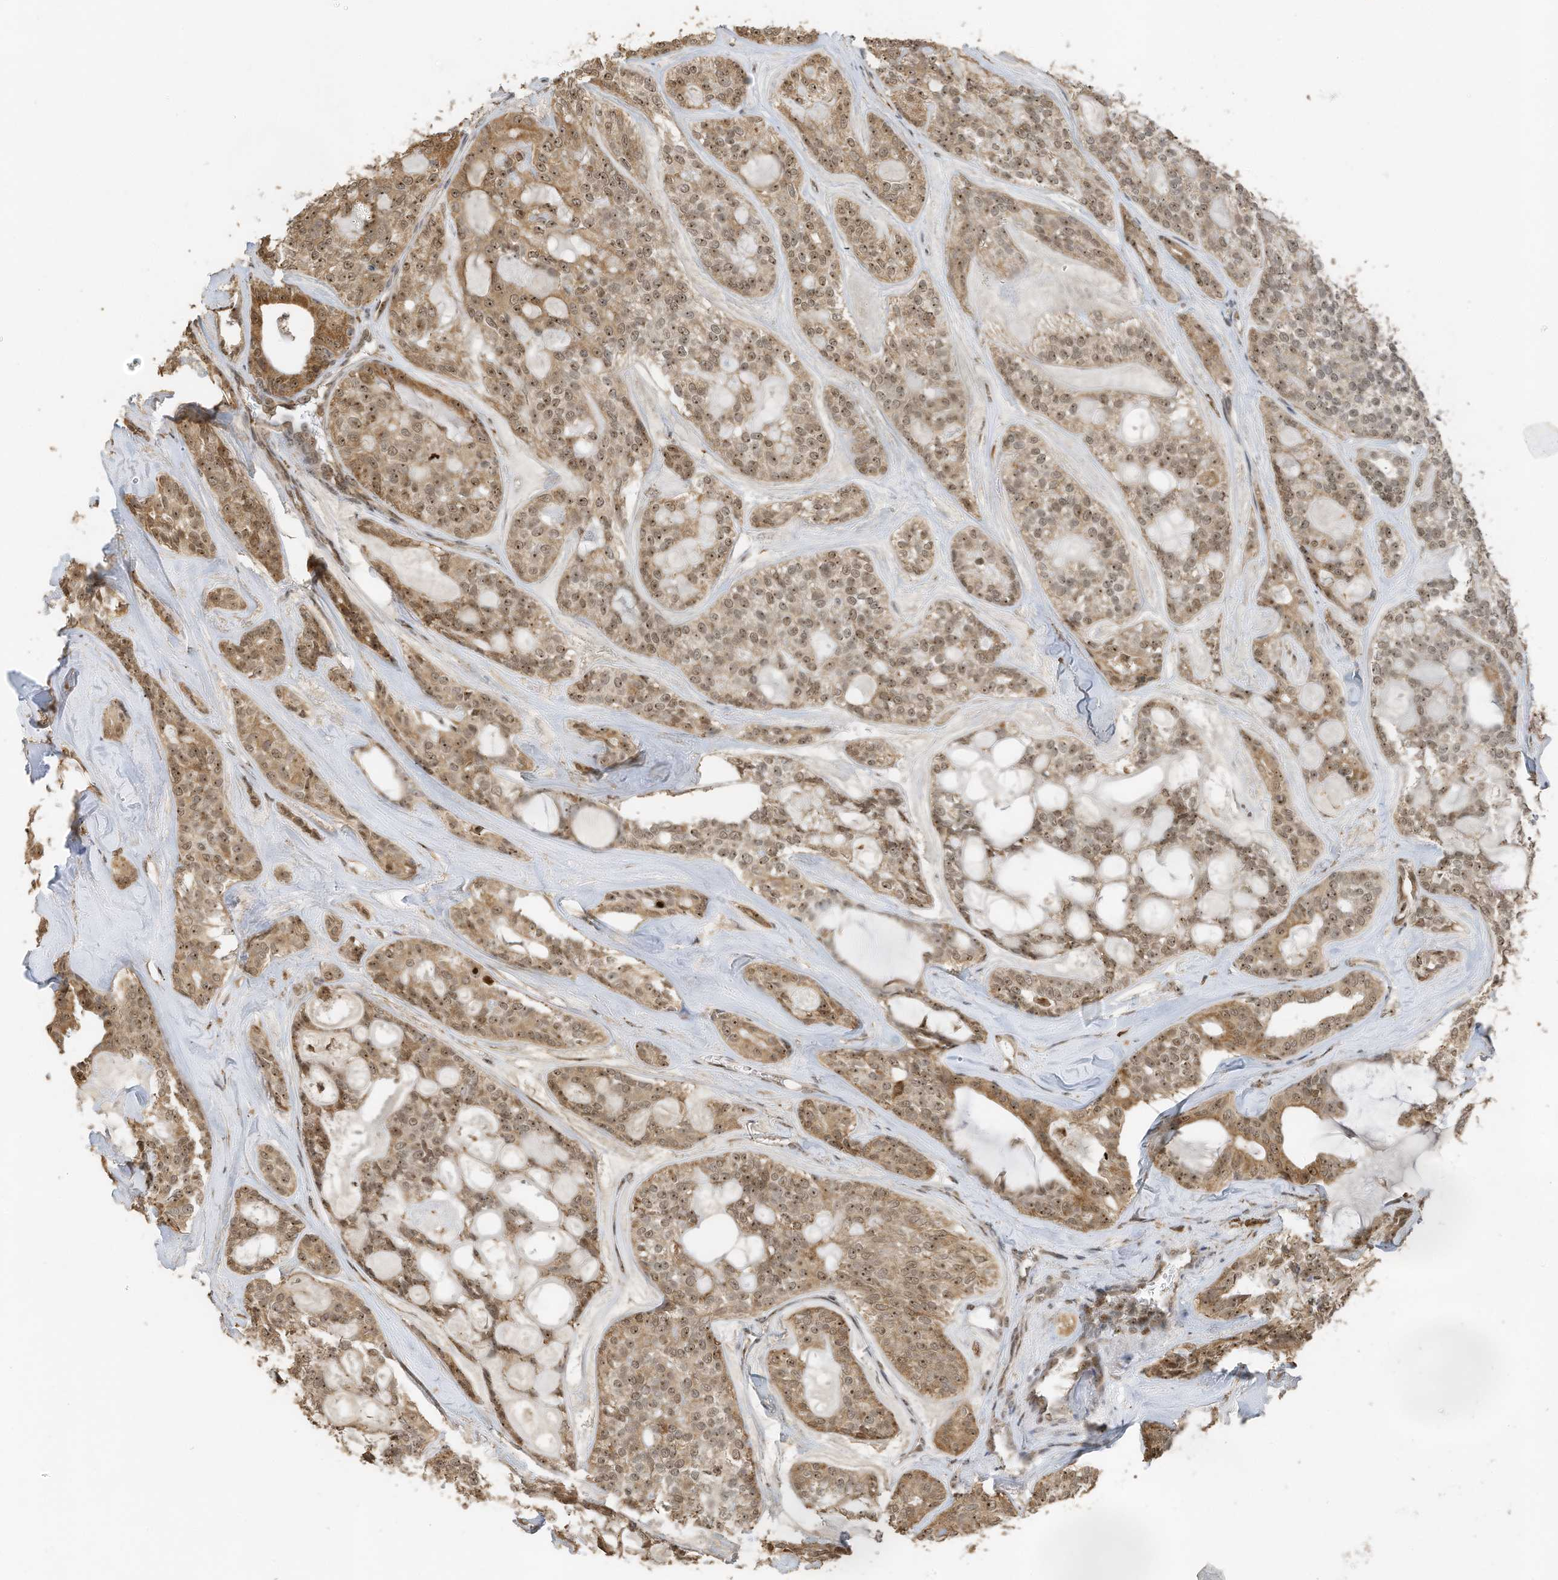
{"staining": {"intensity": "moderate", "quantity": ">75%", "location": "cytoplasmic/membranous,nuclear"}, "tissue": "head and neck cancer", "cell_type": "Tumor cells", "image_type": "cancer", "snomed": [{"axis": "morphology", "description": "Adenocarcinoma, NOS"}, {"axis": "topography", "description": "Head-Neck"}], "caption": "Moderate cytoplasmic/membranous and nuclear staining for a protein is seen in about >75% of tumor cells of head and neck cancer (adenocarcinoma) using immunohistochemistry.", "gene": "ERLEC1", "patient": {"sex": "male", "age": 66}}